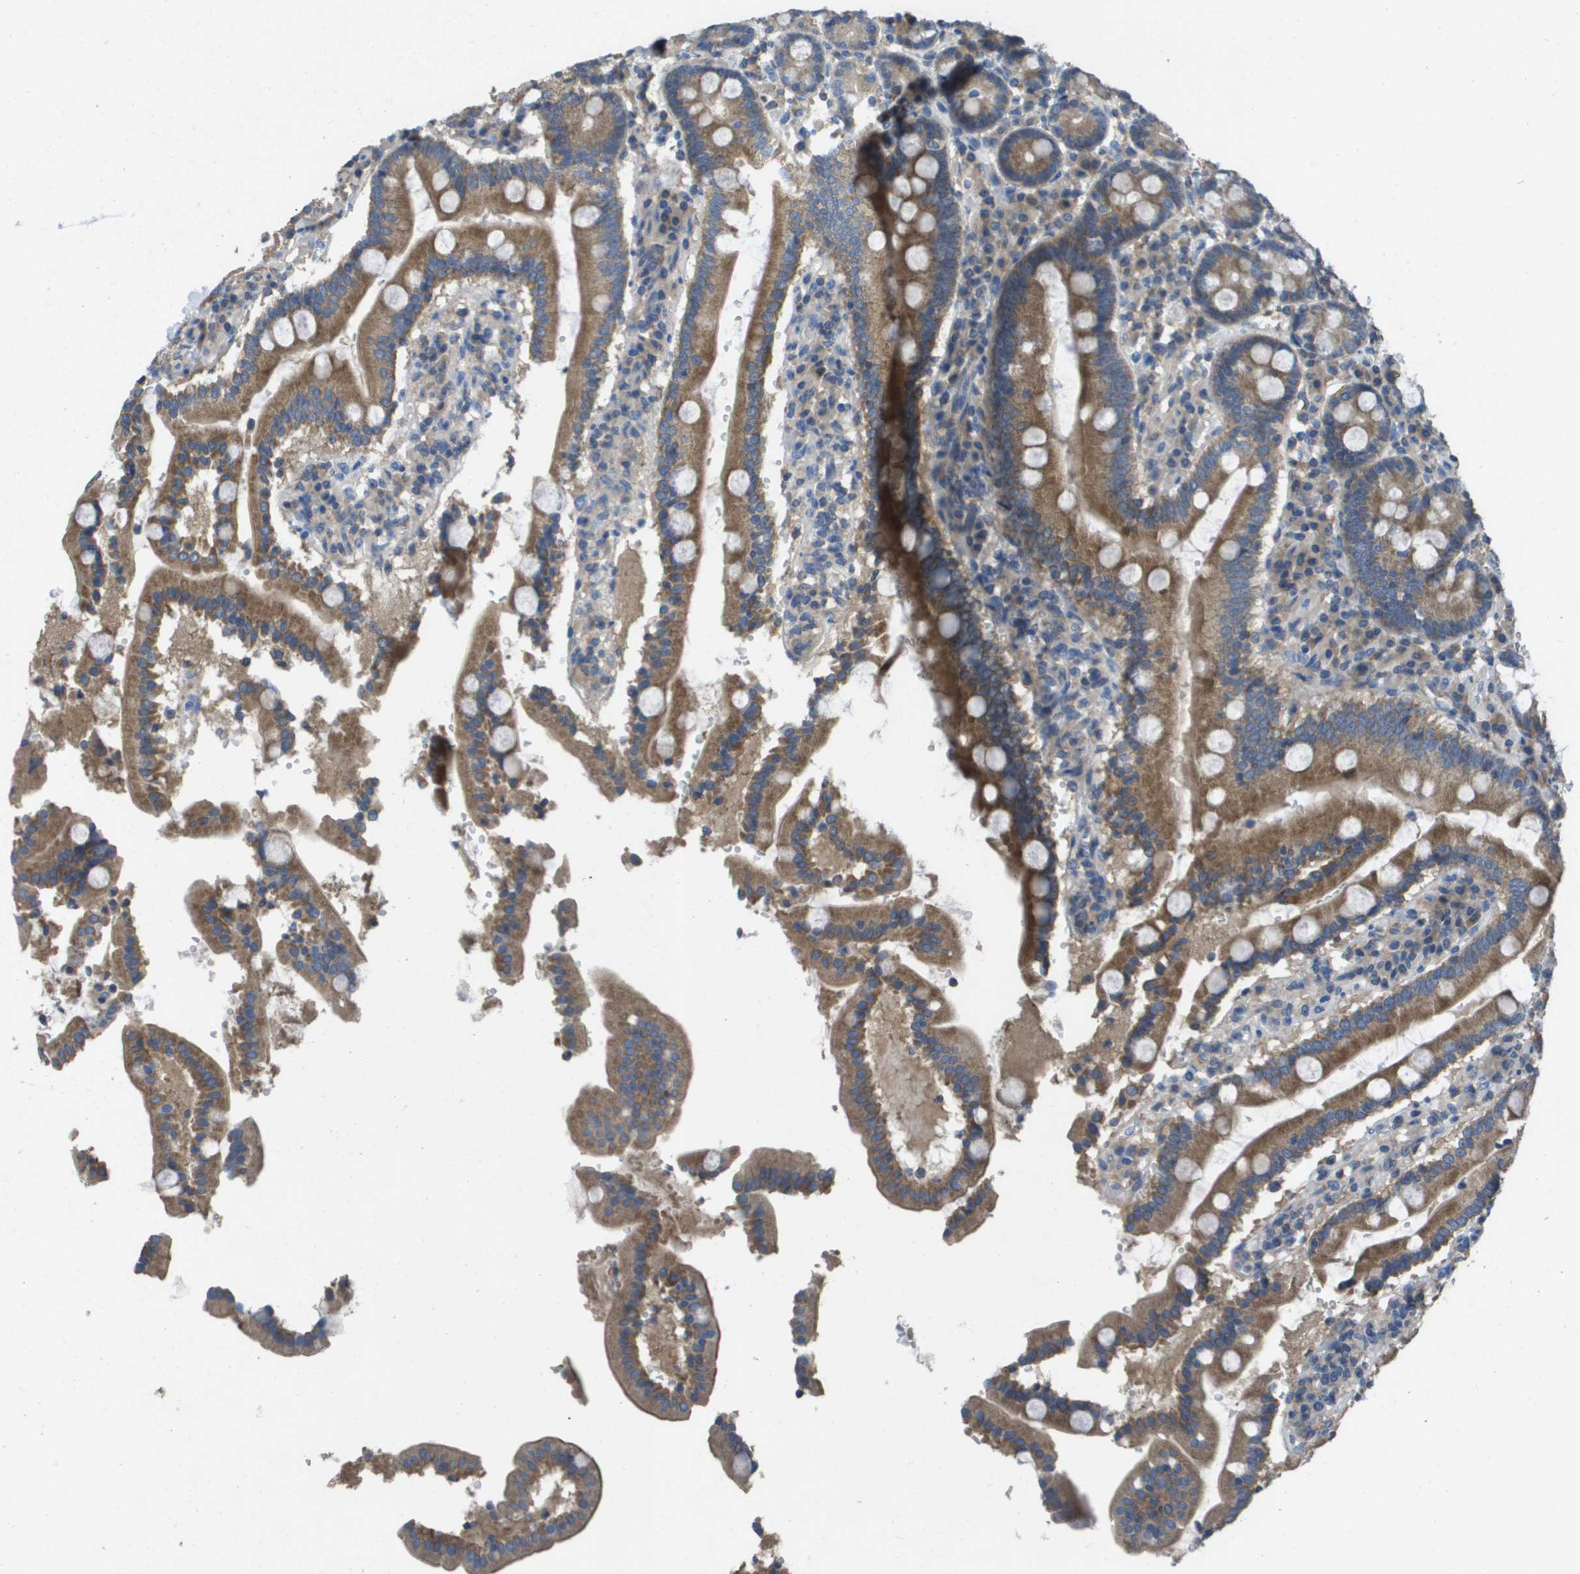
{"staining": {"intensity": "moderate", "quantity": ">75%", "location": "cytoplasmic/membranous"}, "tissue": "duodenum", "cell_type": "Glandular cells", "image_type": "normal", "snomed": [{"axis": "morphology", "description": "Normal tissue, NOS"}, {"axis": "topography", "description": "Small intestine, NOS"}], "caption": "This histopathology image exhibits immunohistochemistry (IHC) staining of benign human duodenum, with medium moderate cytoplasmic/membranous positivity in about >75% of glandular cells.", "gene": "CLCA4", "patient": {"sex": "female", "age": 71}}